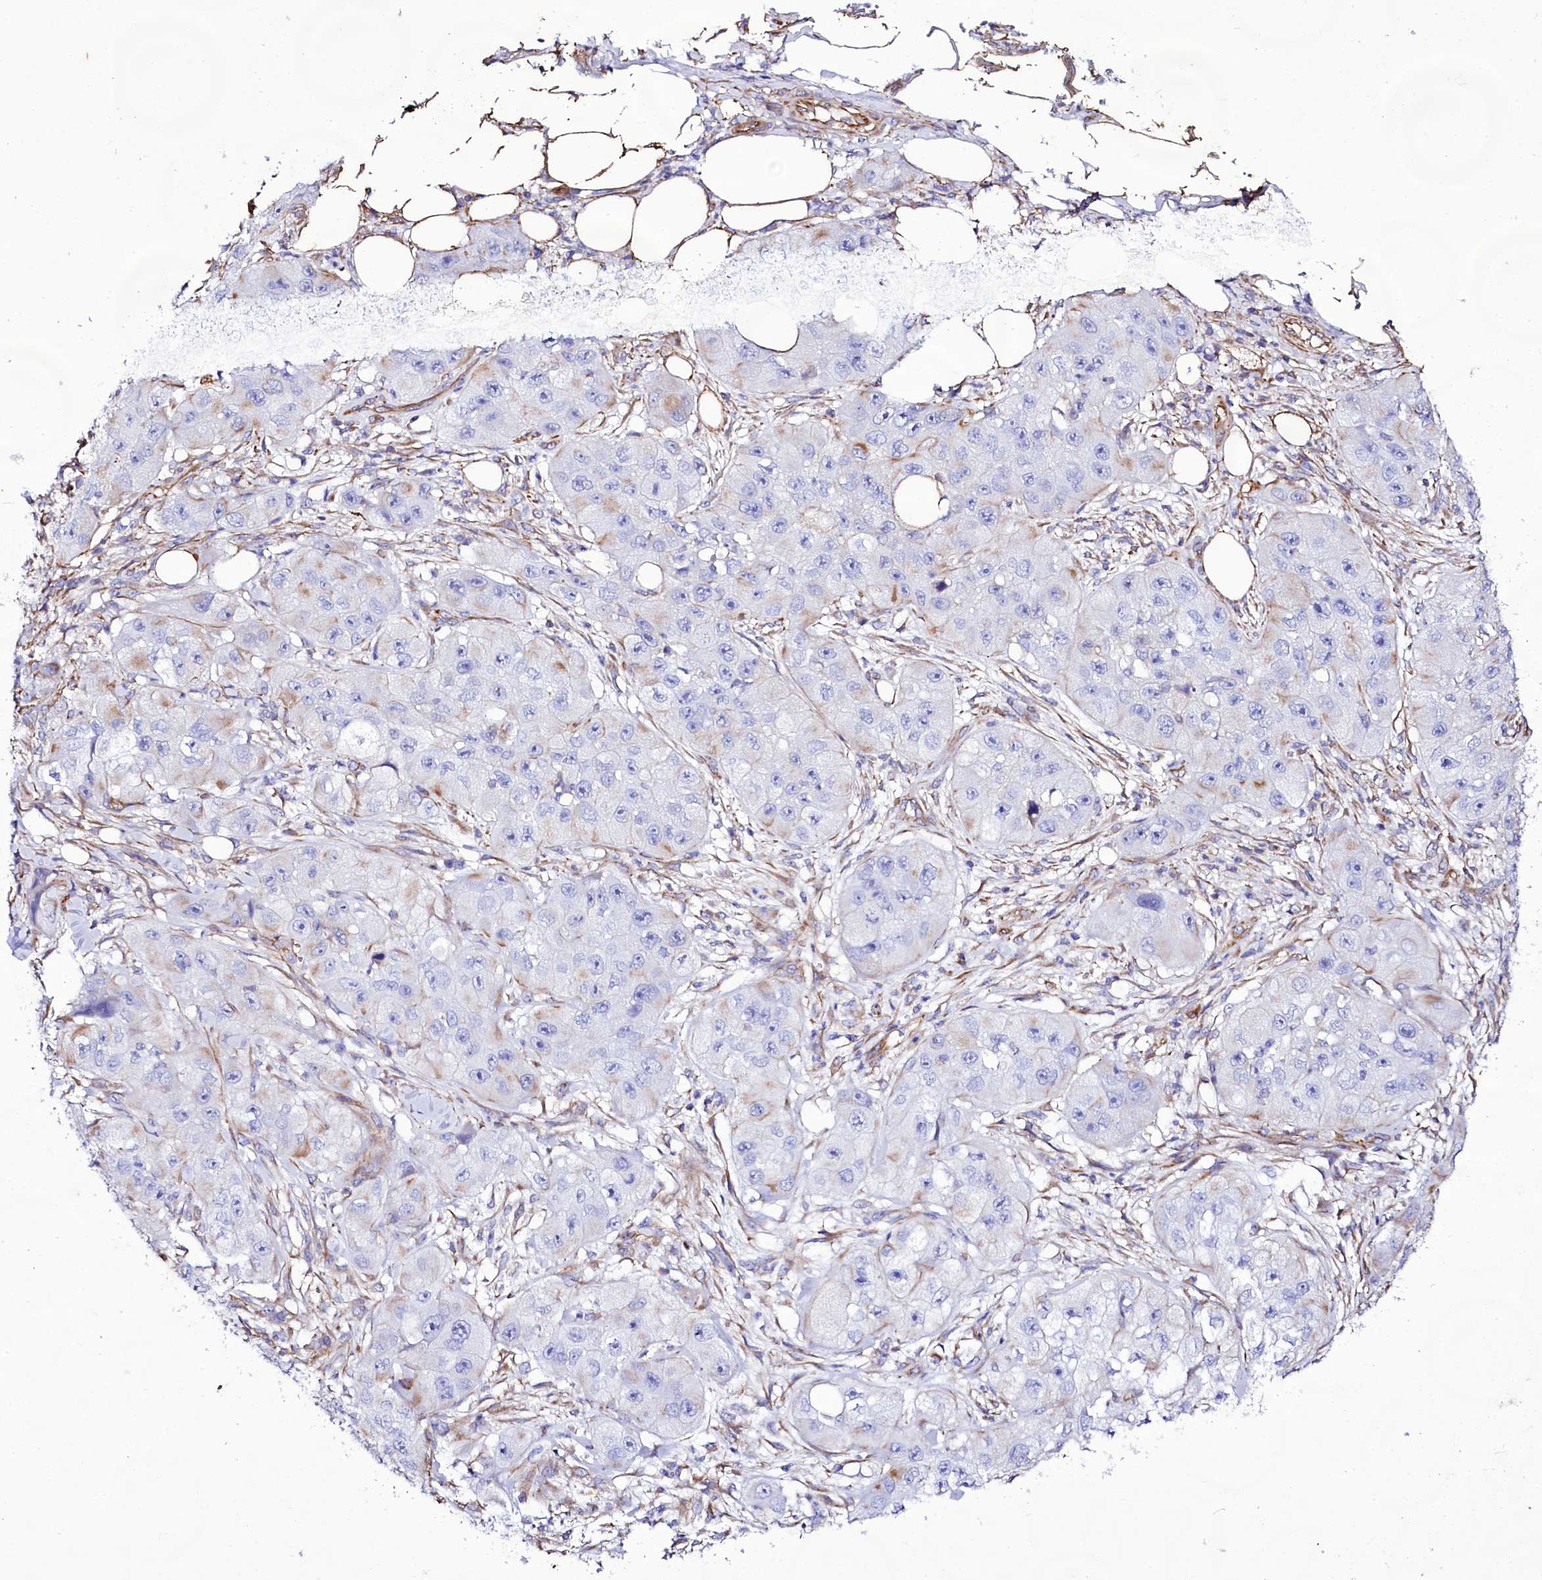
{"staining": {"intensity": "negative", "quantity": "none", "location": "none"}, "tissue": "skin cancer", "cell_type": "Tumor cells", "image_type": "cancer", "snomed": [{"axis": "morphology", "description": "Squamous cell carcinoma, NOS"}, {"axis": "topography", "description": "Skin"}, {"axis": "topography", "description": "Subcutis"}], "caption": "Squamous cell carcinoma (skin) was stained to show a protein in brown. There is no significant expression in tumor cells.", "gene": "CD99", "patient": {"sex": "male", "age": 73}}